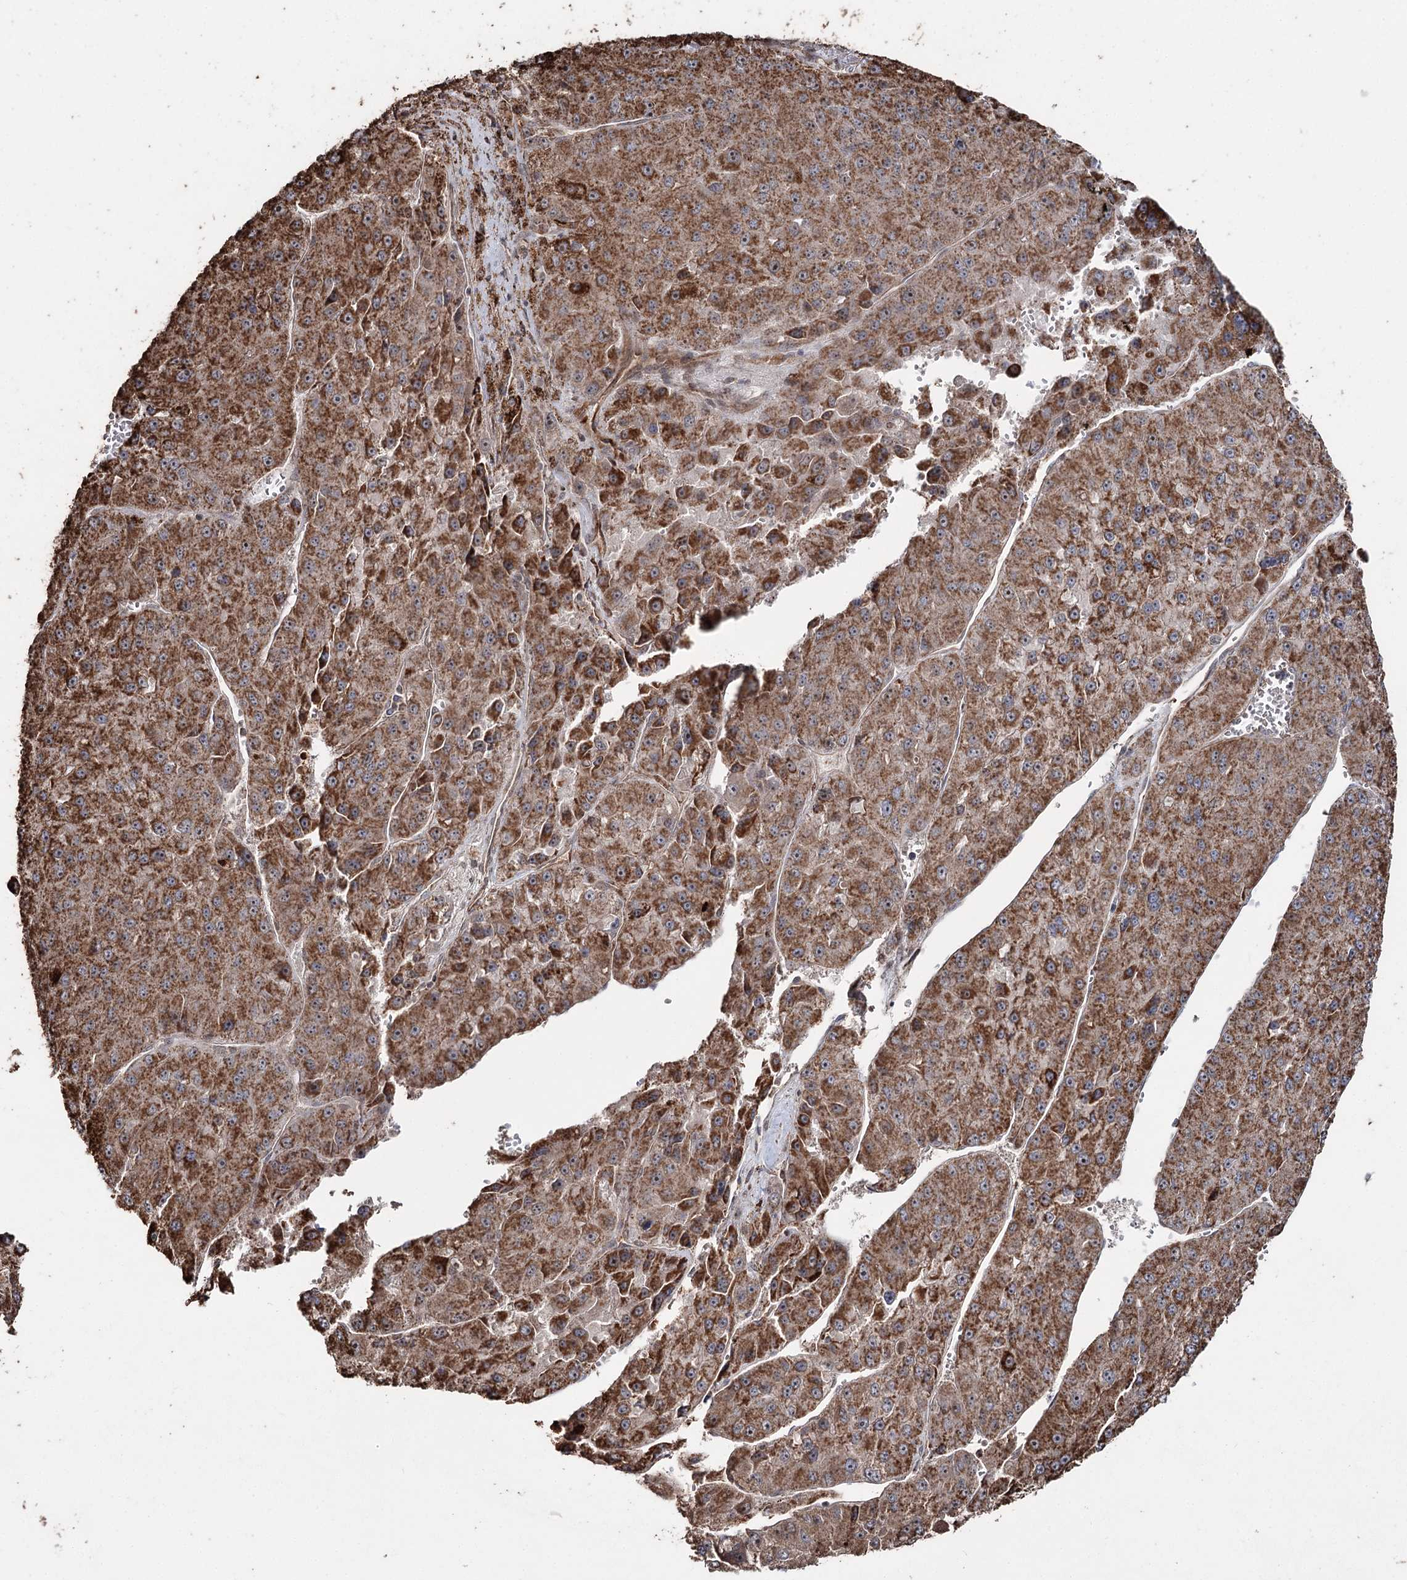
{"staining": {"intensity": "moderate", "quantity": ">75%", "location": "cytoplasmic/membranous"}, "tissue": "liver cancer", "cell_type": "Tumor cells", "image_type": "cancer", "snomed": [{"axis": "morphology", "description": "Carcinoma, Hepatocellular, NOS"}, {"axis": "topography", "description": "Liver"}], "caption": "Immunohistochemistry staining of liver cancer (hepatocellular carcinoma), which reveals medium levels of moderate cytoplasmic/membranous staining in approximately >75% of tumor cells indicating moderate cytoplasmic/membranous protein staining. The staining was performed using DAB (3,3'-diaminobenzidine) (brown) for protein detection and nuclei were counterstained in hematoxylin (blue).", "gene": "SLF2", "patient": {"sex": "female", "age": 73}}